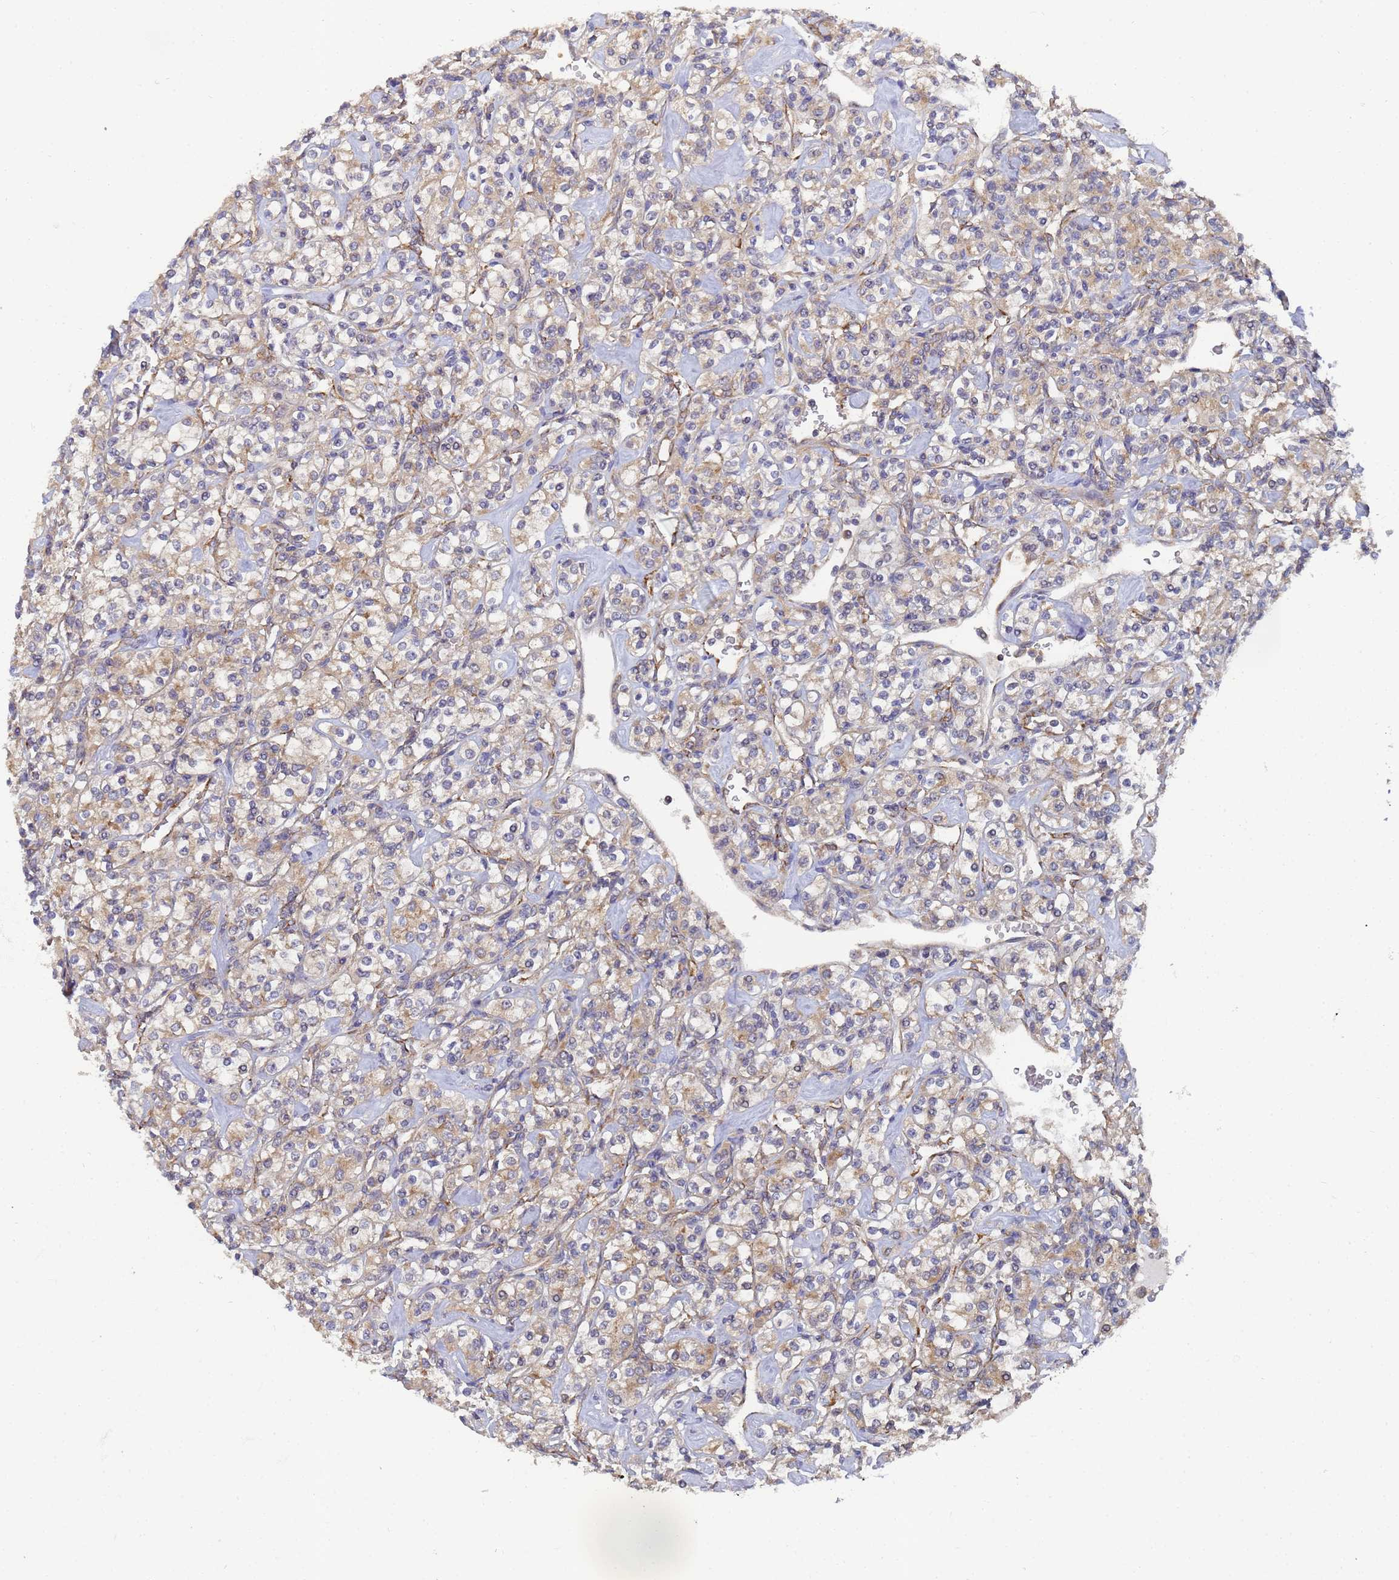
{"staining": {"intensity": "weak", "quantity": ">75%", "location": "cytoplasmic/membranous"}, "tissue": "renal cancer", "cell_type": "Tumor cells", "image_type": "cancer", "snomed": [{"axis": "morphology", "description": "Adenocarcinoma, NOS"}, {"axis": "topography", "description": "Kidney"}], "caption": "There is low levels of weak cytoplasmic/membranous expression in tumor cells of renal cancer, as demonstrated by immunohistochemical staining (brown color).", "gene": "ALS2CL", "patient": {"sex": "male", "age": 77}}